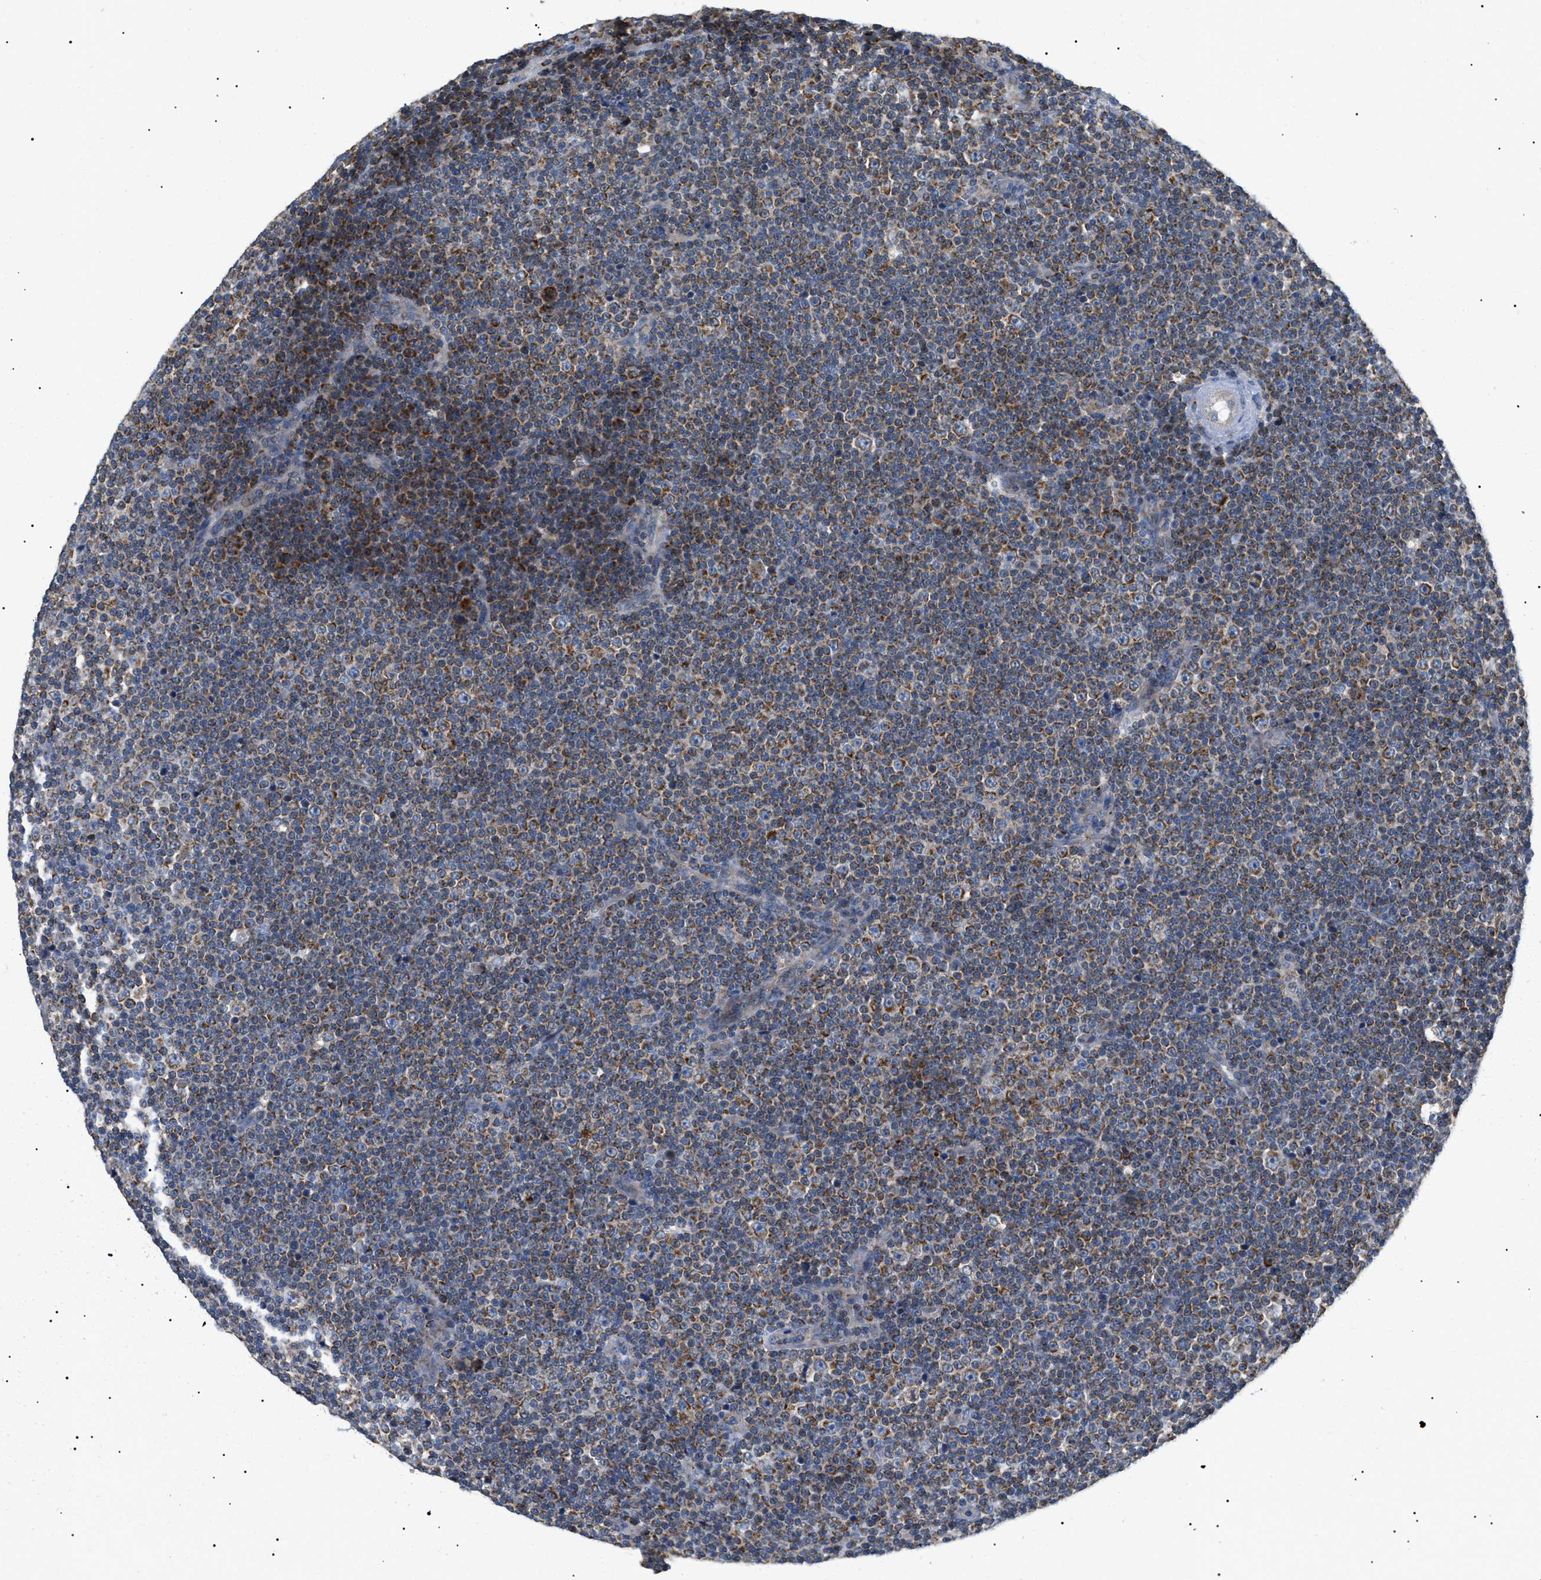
{"staining": {"intensity": "moderate", "quantity": ">75%", "location": "cytoplasmic/membranous"}, "tissue": "lymphoma", "cell_type": "Tumor cells", "image_type": "cancer", "snomed": [{"axis": "morphology", "description": "Malignant lymphoma, non-Hodgkin's type, Low grade"}, {"axis": "topography", "description": "Lymph node"}], "caption": "Lymphoma stained for a protein displays moderate cytoplasmic/membranous positivity in tumor cells.", "gene": "TOMM6", "patient": {"sex": "female", "age": 67}}